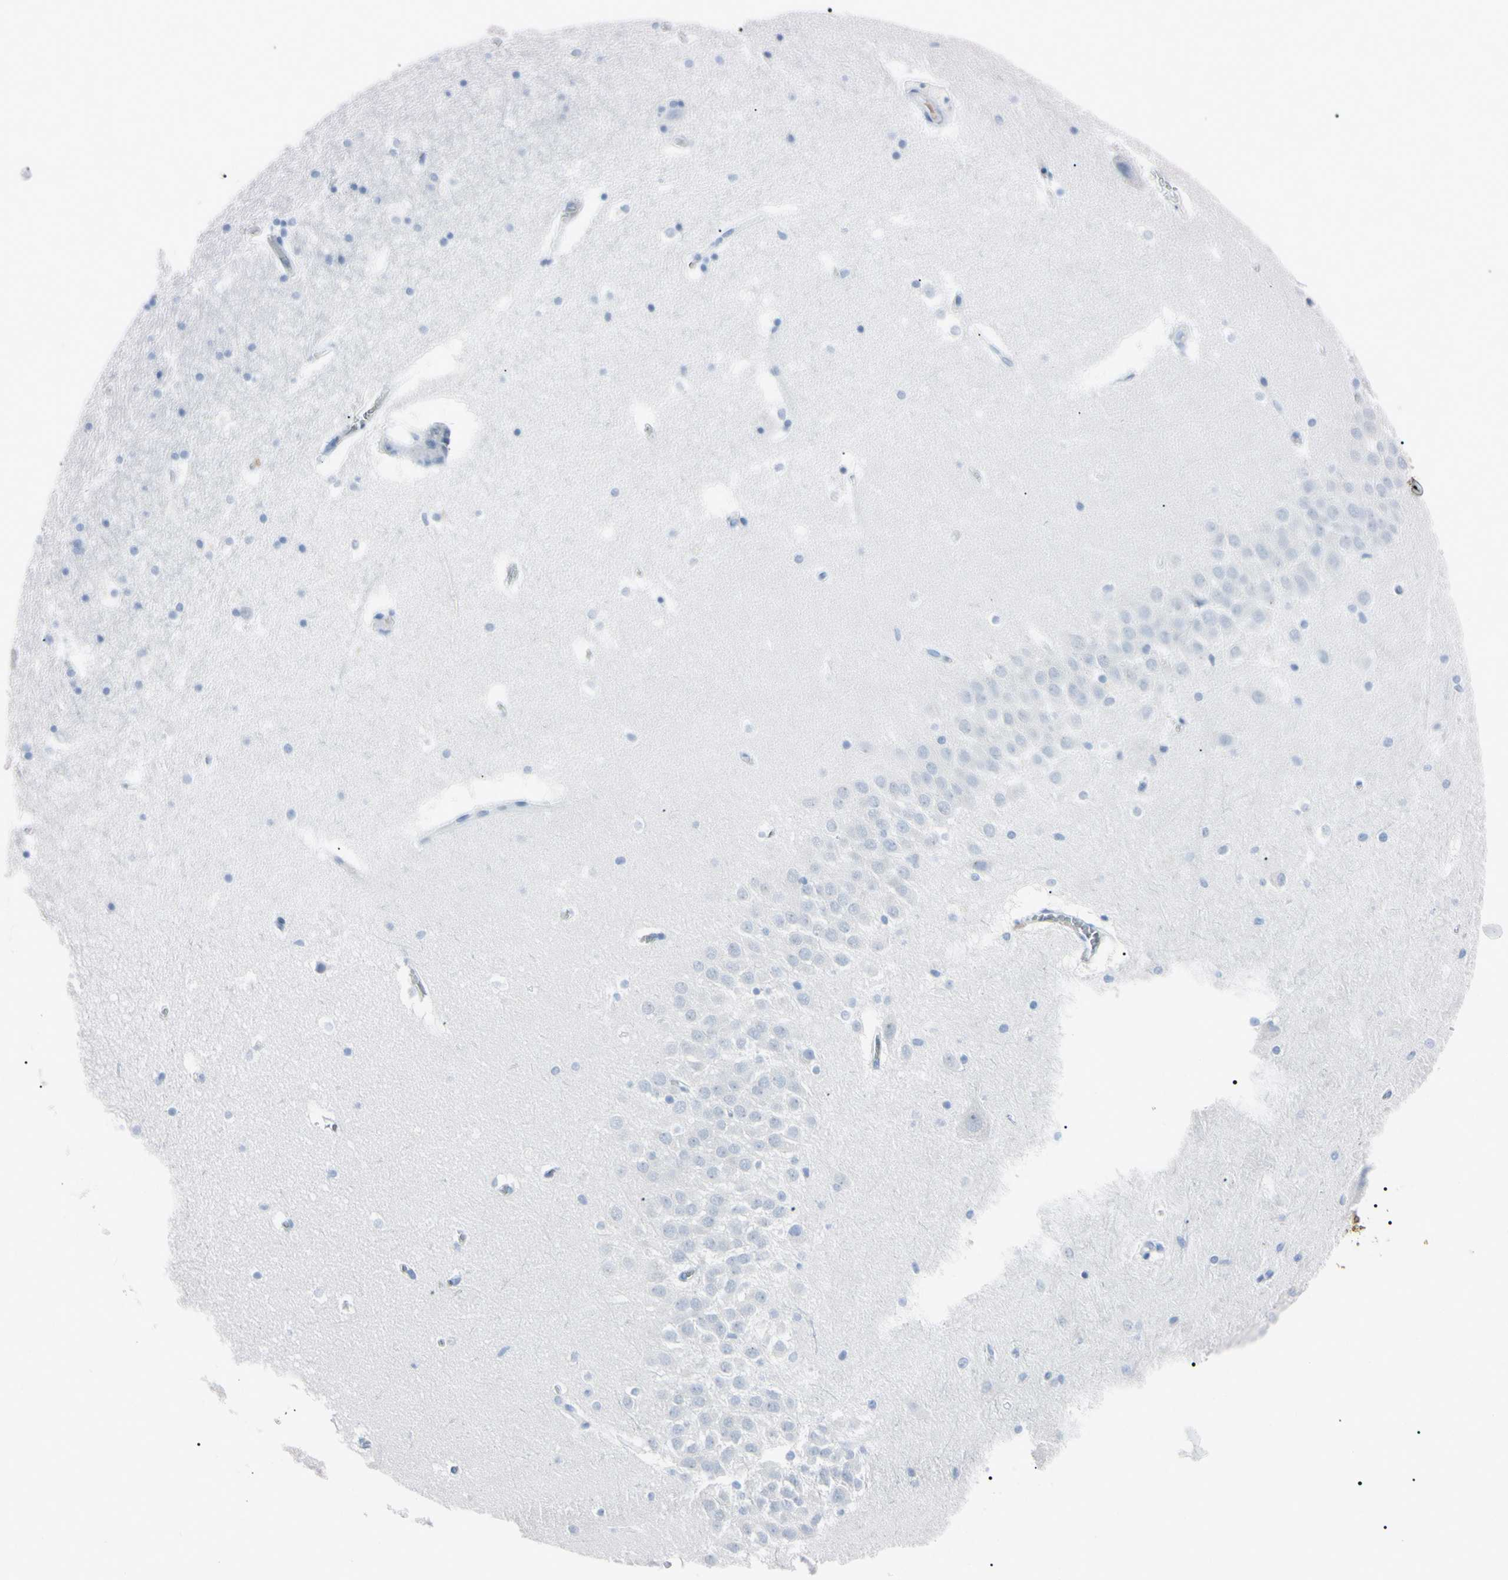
{"staining": {"intensity": "negative", "quantity": "none", "location": "none"}, "tissue": "hippocampus", "cell_type": "Glial cells", "image_type": "normal", "snomed": [{"axis": "morphology", "description": "Normal tissue, NOS"}, {"axis": "topography", "description": "Hippocampus"}], "caption": "Hippocampus stained for a protein using IHC exhibits no positivity glial cells.", "gene": "ELN", "patient": {"sex": "male", "age": 45}}